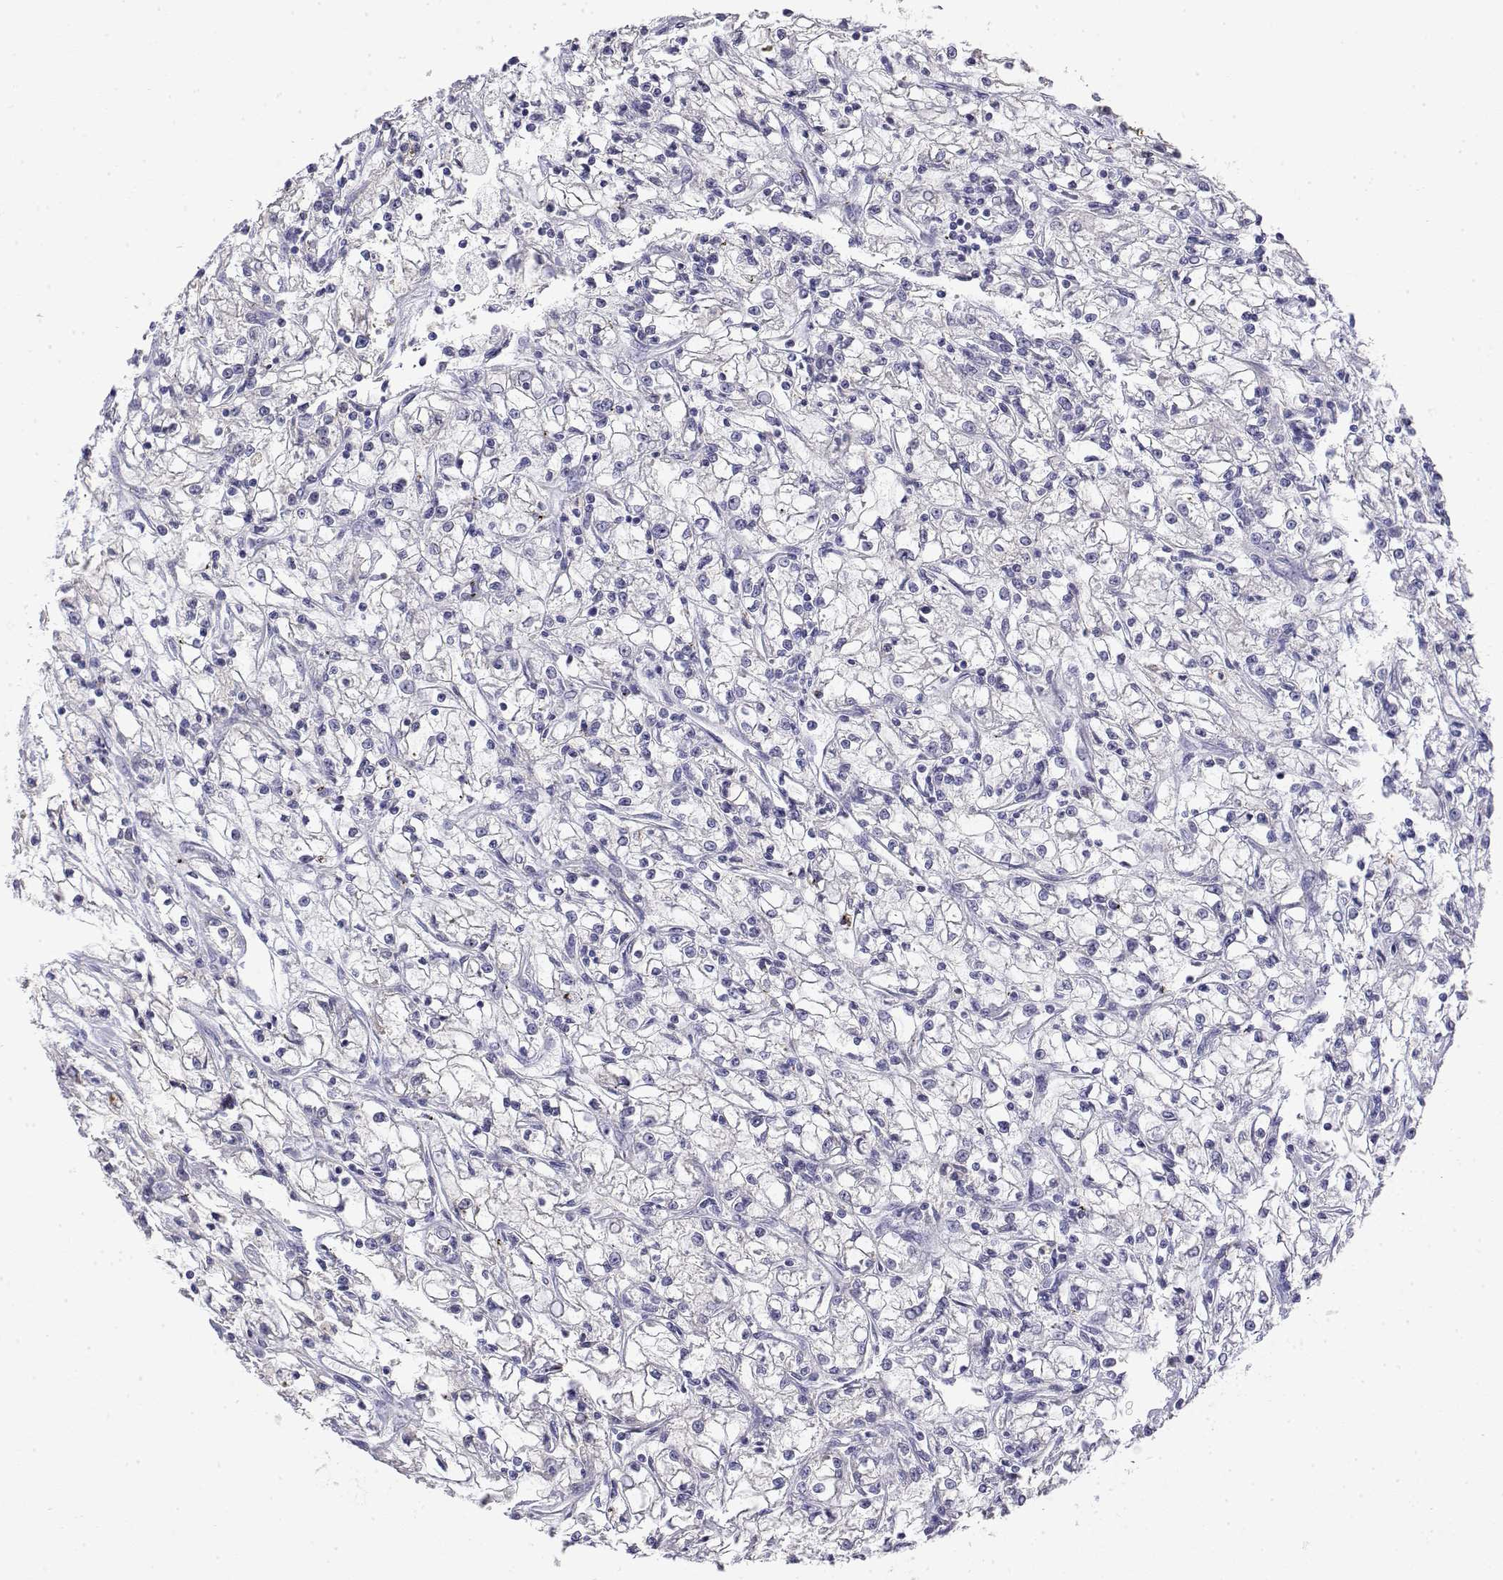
{"staining": {"intensity": "negative", "quantity": "none", "location": "none"}, "tissue": "renal cancer", "cell_type": "Tumor cells", "image_type": "cancer", "snomed": [{"axis": "morphology", "description": "Adenocarcinoma, NOS"}, {"axis": "topography", "description": "Kidney"}], "caption": "The micrograph demonstrates no significant staining in tumor cells of adenocarcinoma (renal).", "gene": "LY6D", "patient": {"sex": "female", "age": 59}}